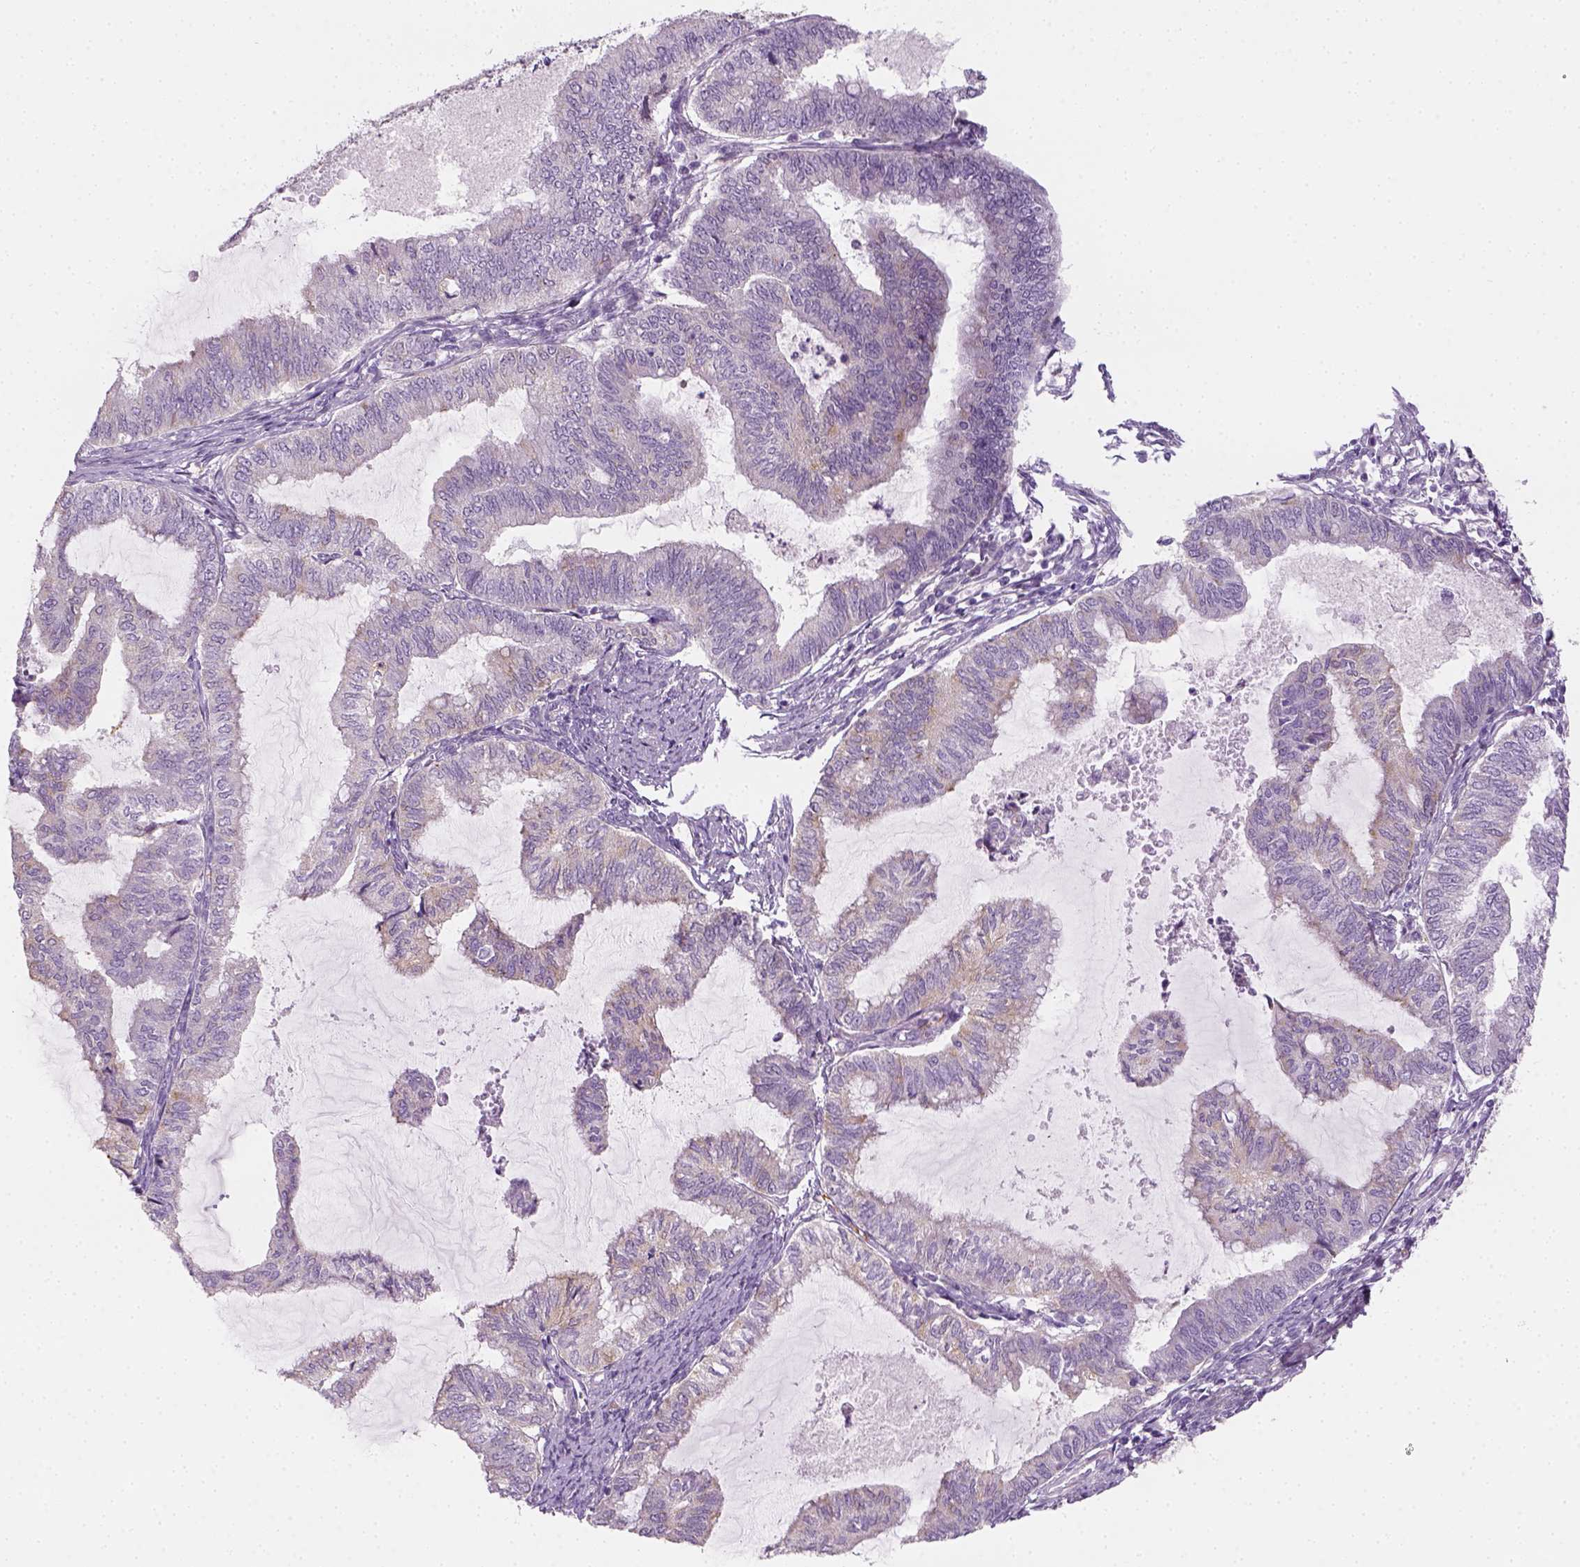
{"staining": {"intensity": "negative", "quantity": "none", "location": "none"}, "tissue": "endometrial cancer", "cell_type": "Tumor cells", "image_type": "cancer", "snomed": [{"axis": "morphology", "description": "Adenocarcinoma, NOS"}, {"axis": "topography", "description": "Endometrium"}], "caption": "Human endometrial cancer stained for a protein using immunohistochemistry exhibits no staining in tumor cells.", "gene": "FAM163B", "patient": {"sex": "female", "age": 79}}